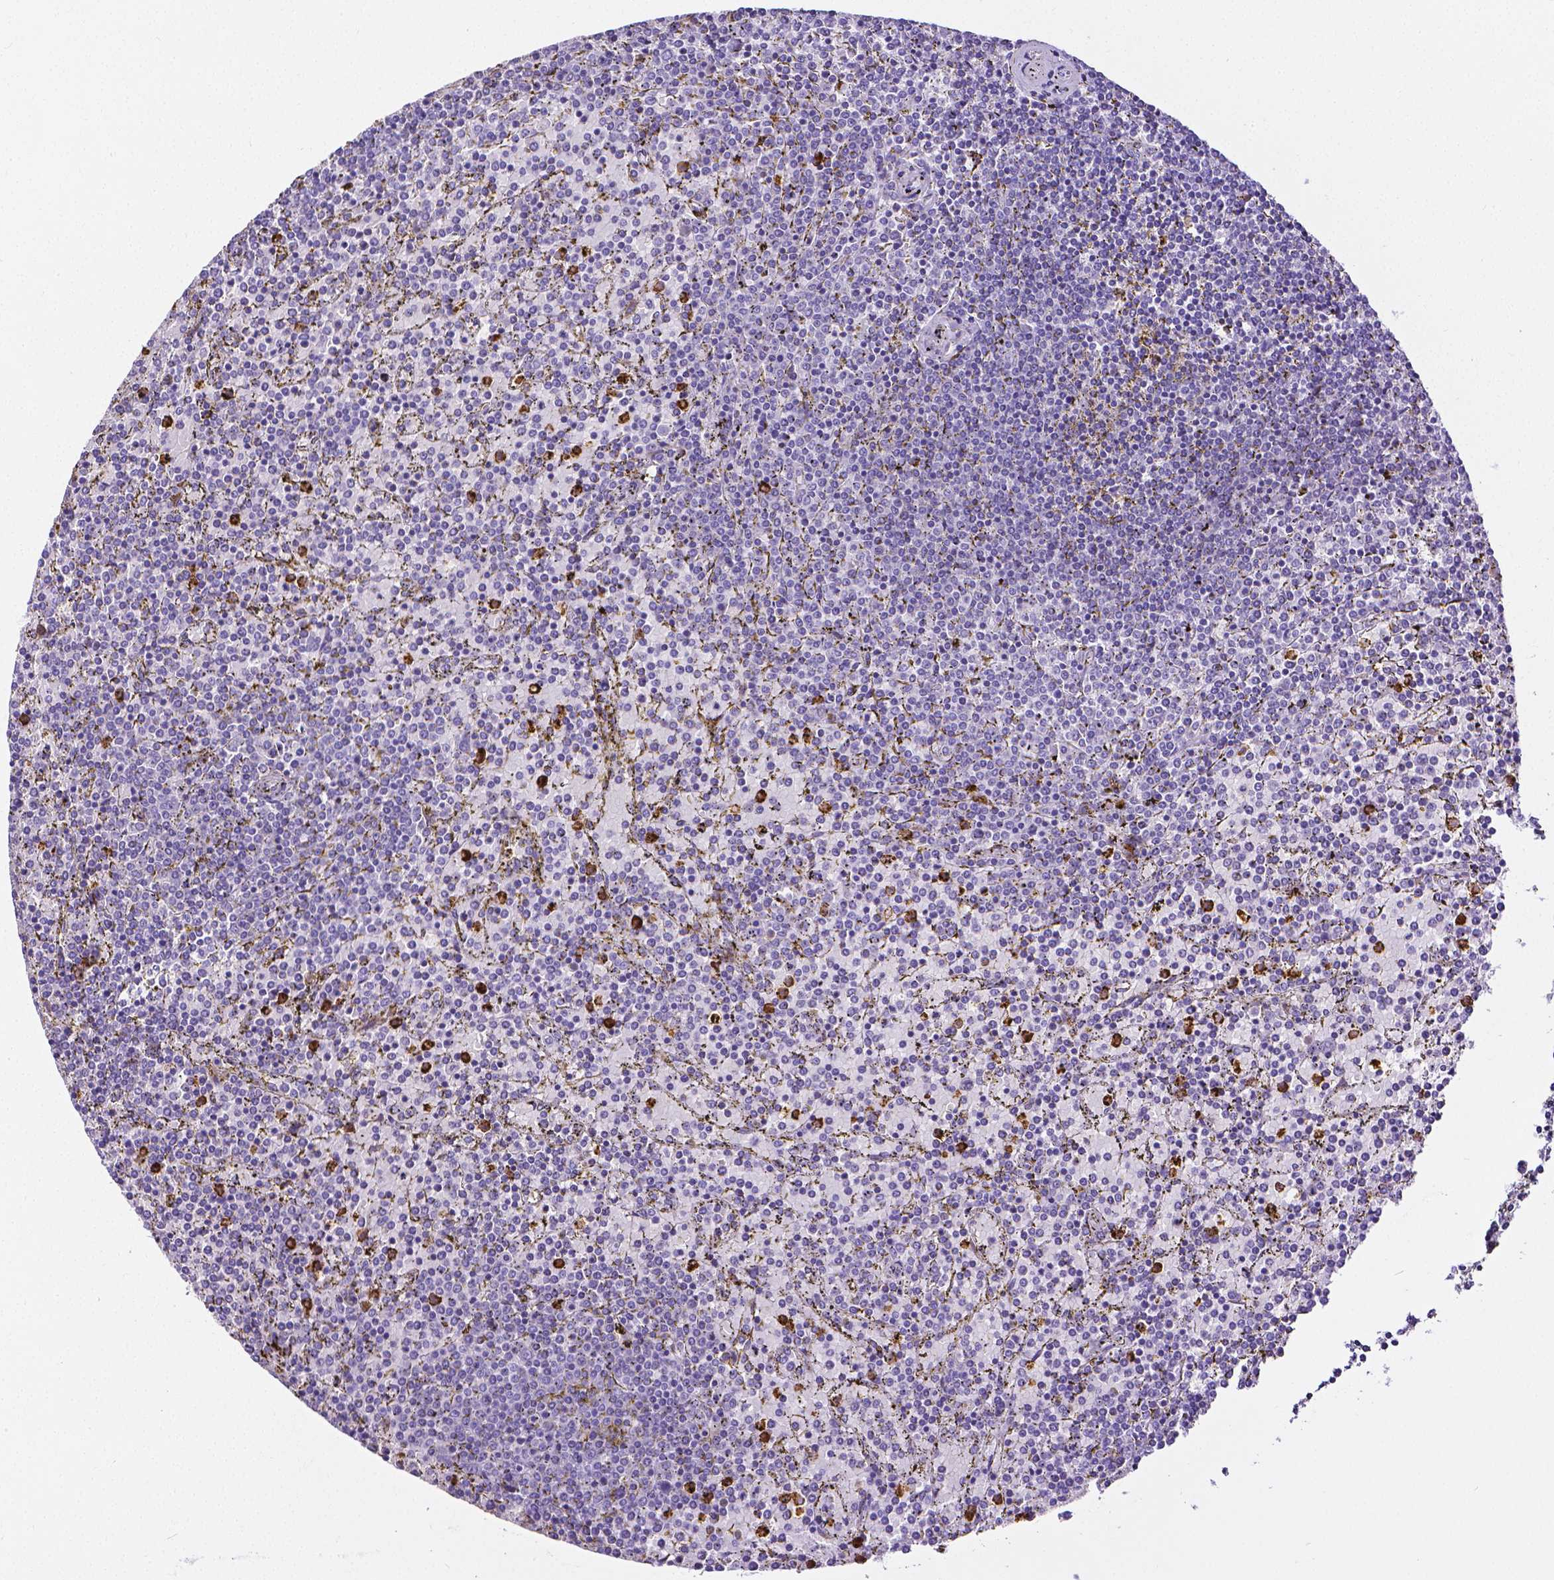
{"staining": {"intensity": "negative", "quantity": "none", "location": "none"}, "tissue": "lymphoma", "cell_type": "Tumor cells", "image_type": "cancer", "snomed": [{"axis": "morphology", "description": "Malignant lymphoma, non-Hodgkin's type, Low grade"}, {"axis": "topography", "description": "Spleen"}], "caption": "This is an IHC micrograph of lymphoma. There is no positivity in tumor cells.", "gene": "MMP9", "patient": {"sex": "female", "age": 77}}